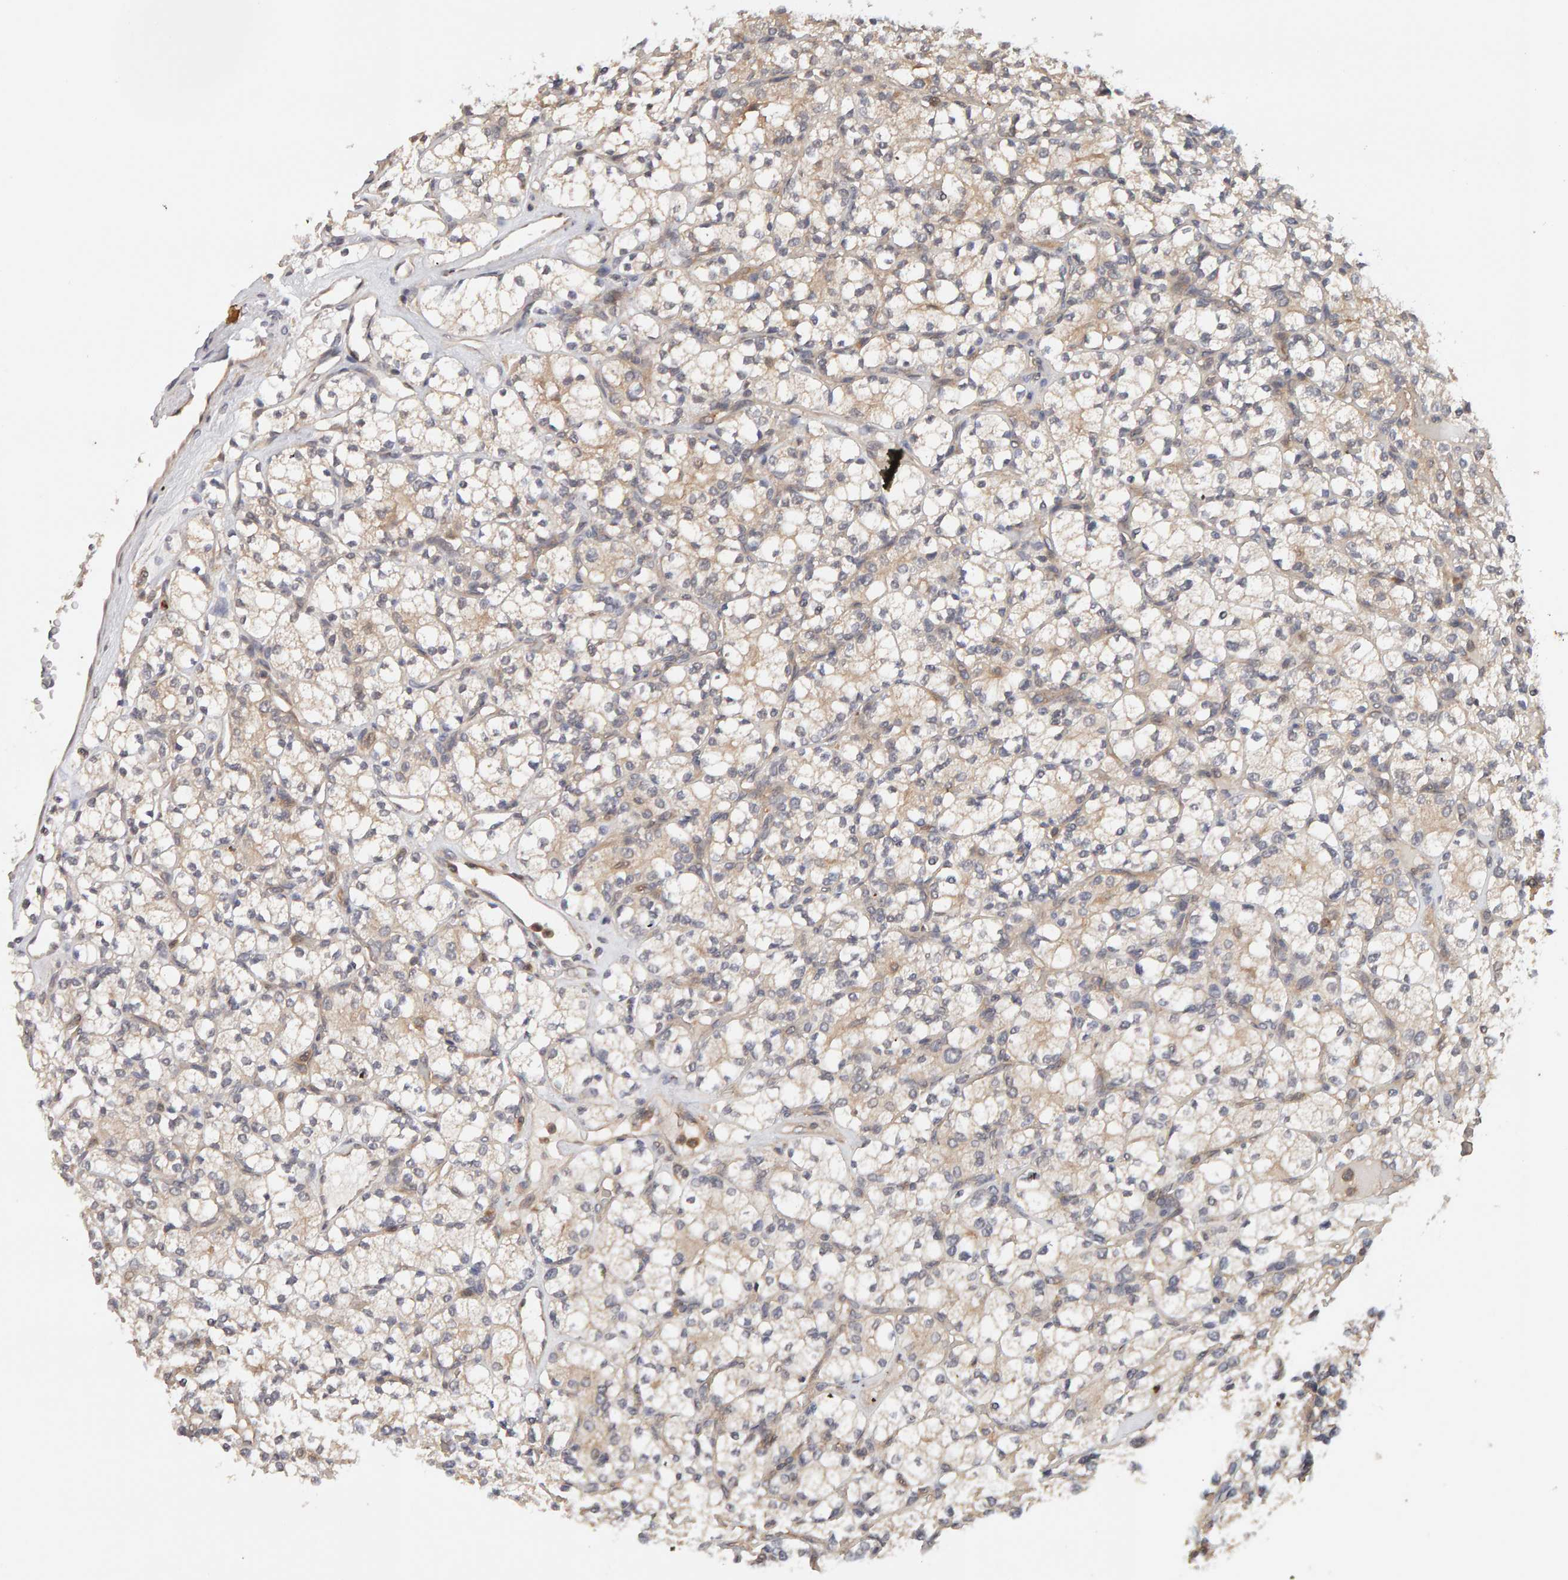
{"staining": {"intensity": "weak", "quantity": "<25%", "location": "cytoplasmic/membranous"}, "tissue": "renal cancer", "cell_type": "Tumor cells", "image_type": "cancer", "snomed": [{"axis": "morphology", "description": "Adenocarcinoma, NOS"}, {"axis": "topography", "description": "Kidney"}], "caption": "A high-resolution histopathology image shows IHC staining of renal adenocarcinoma, which exhibits no significant staining in tumor cells. (DAB (3,3'-diaminobenzidine) IHC visualized using brightfield microscopy, high magnification).", "gene": "DNAJC7", "patient": {"sex": "male", "age": 77}}